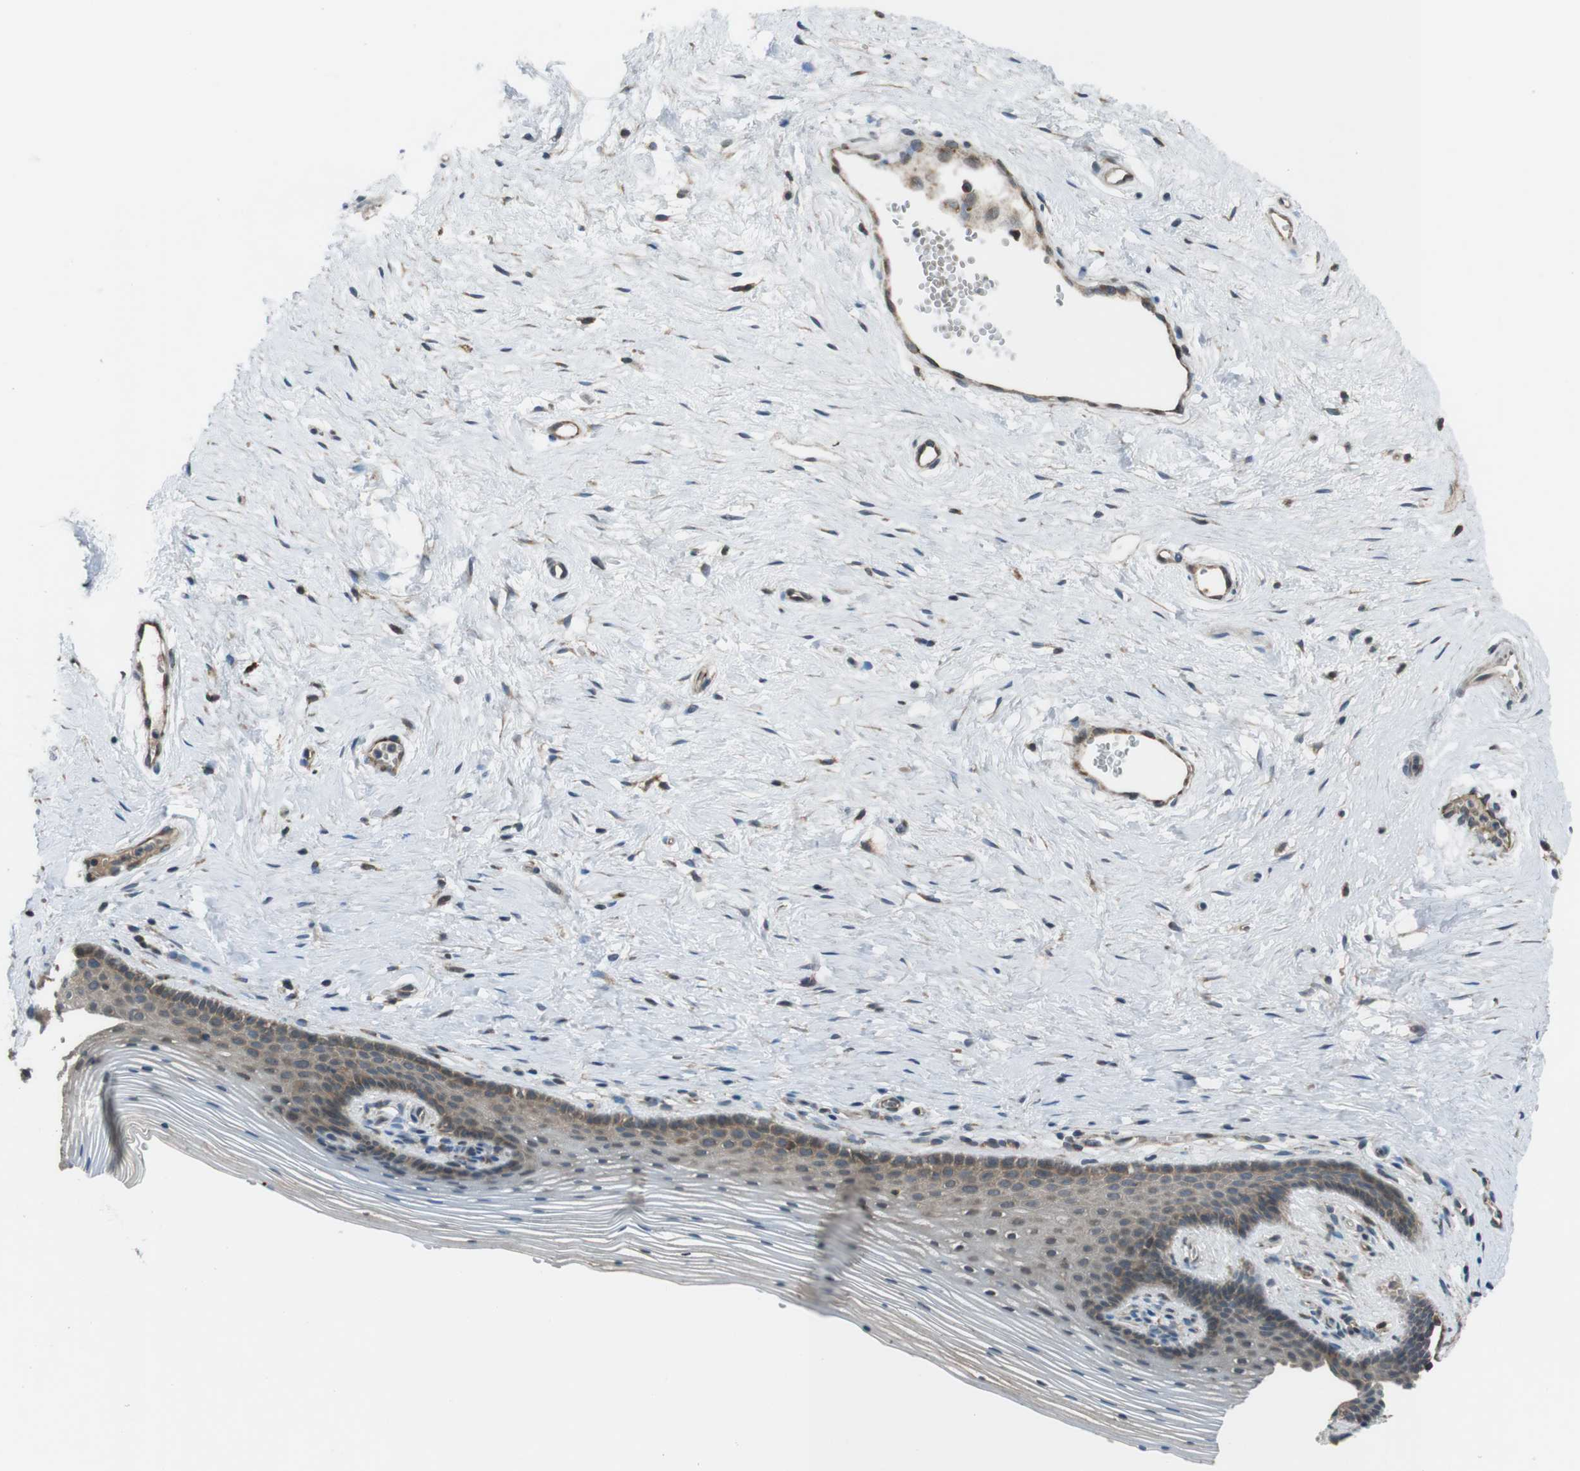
{"staining": {"intensity": "weak", "quantity": "25%-75%", "location": "cytoplasmic/membranous"}, "tissue": "vagina", "cell_type": "Squamous epithelial cells", "image_type": "normal", "snomed": [{"axis": "morphology", "description": "Normal tissue, NOS"}, {"axis": "topography", "description": "Vagina"}], "caption": "Immunohistochemistry (DAB (3,3'-diaminobenzidine)) staining of normal vagina displays weak cytoplasmic/membranous protein staining in approximately 25%-75% of squamous epithelial cells. (Stains: DAB in brown, nuclei in blue, Microscopy: brightfield microscopy at high magnification).", "gene": "SSR3", "patient": {"sex": "female", "age": 32}}